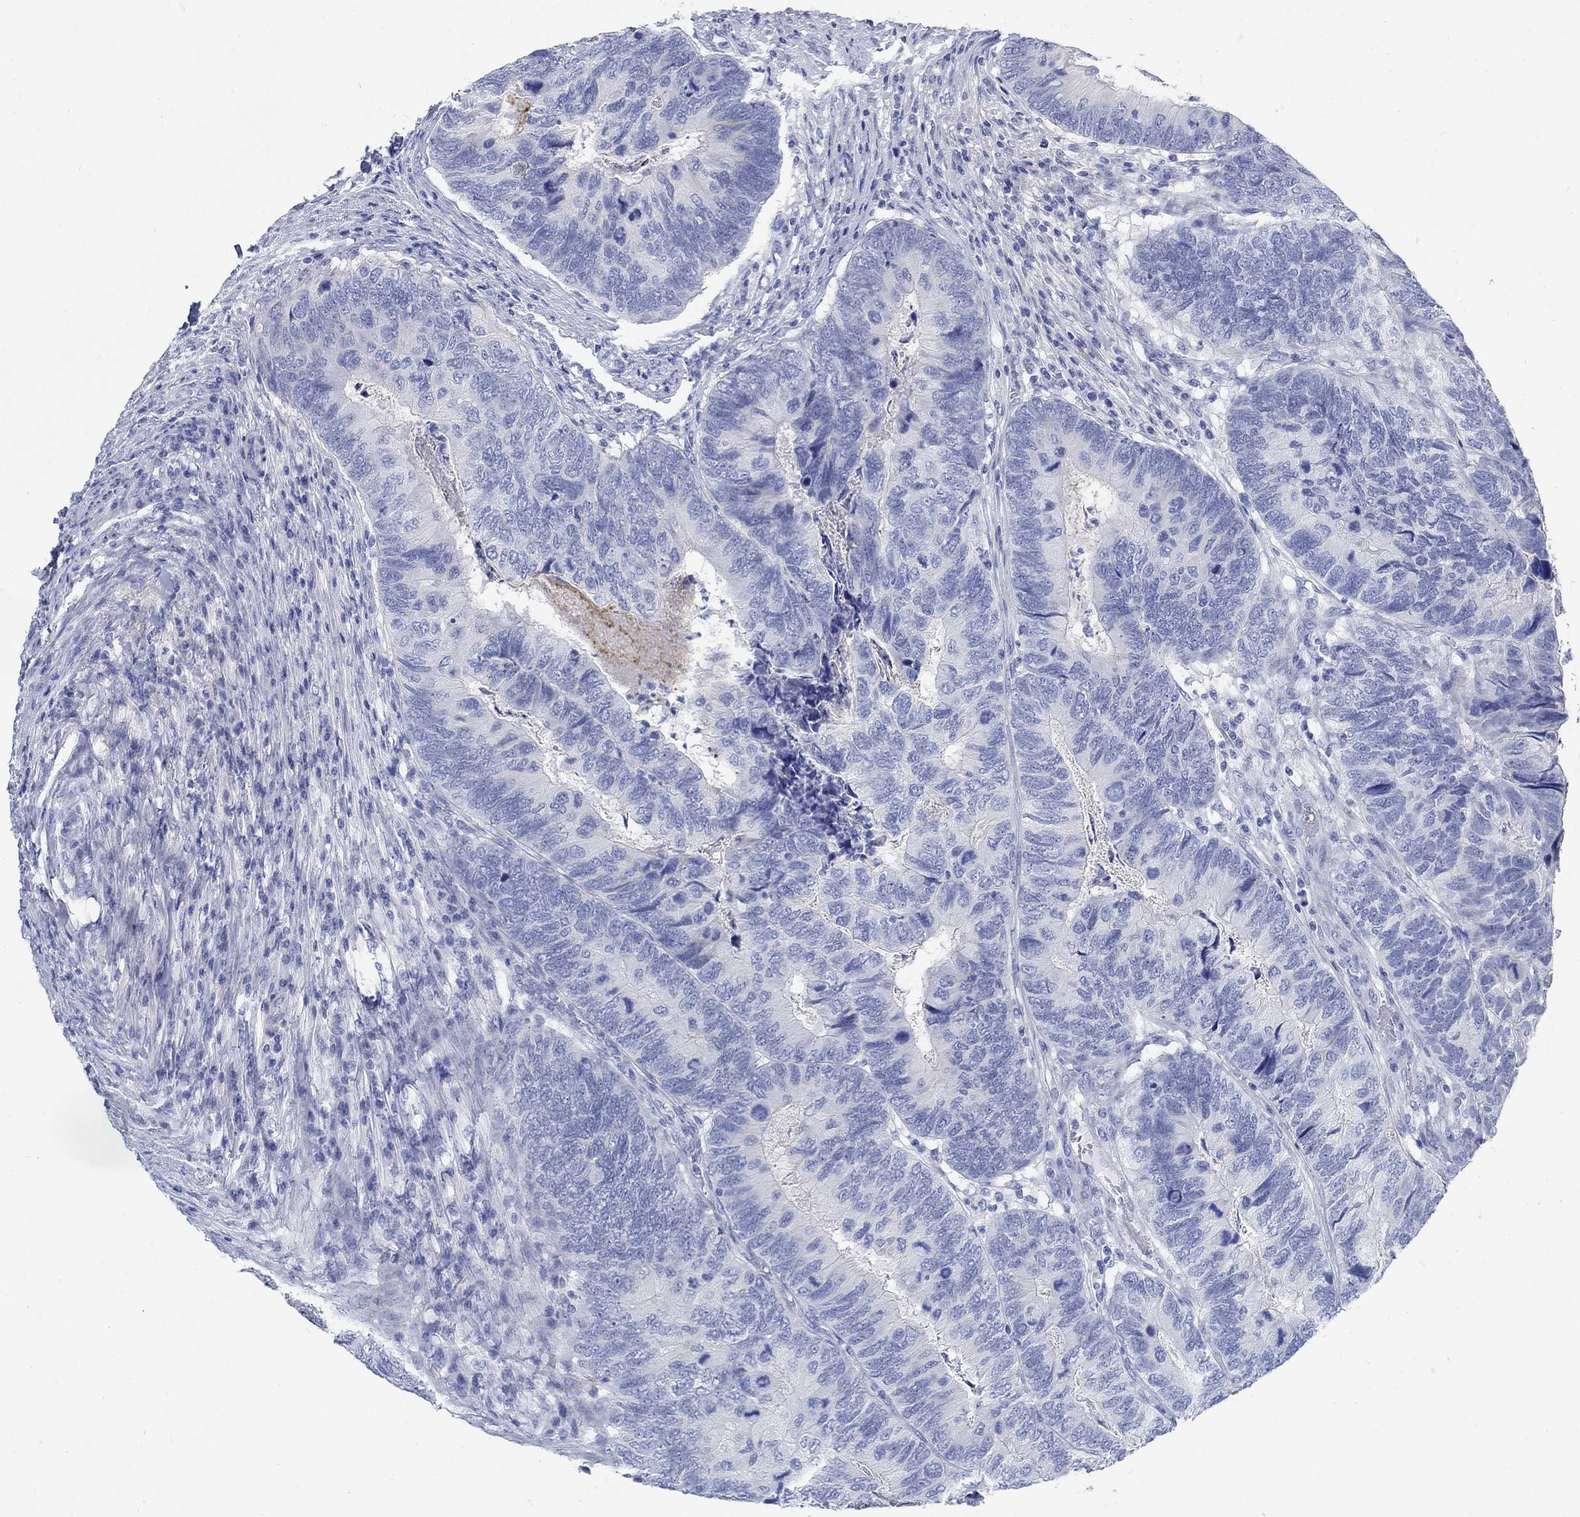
{"staining": {"intensity": "negative", "quantity": "none", "location": "none"}, "tissue": "colorectal cancer", "cell_type": "Tumor cells", "image_type": "cancer", "snomed": [{"axis": "morphology", "description": "Adenocarcinoma, NOS"}, {"axis": "topography", "description": "Colon"}], "caption": "The image demonstrates no staining of tumor cells in colorectal cancer. (DAB IHC, high magnification).", "gene": "RBM20", "patient": {"sex": "female", "age": 67}}